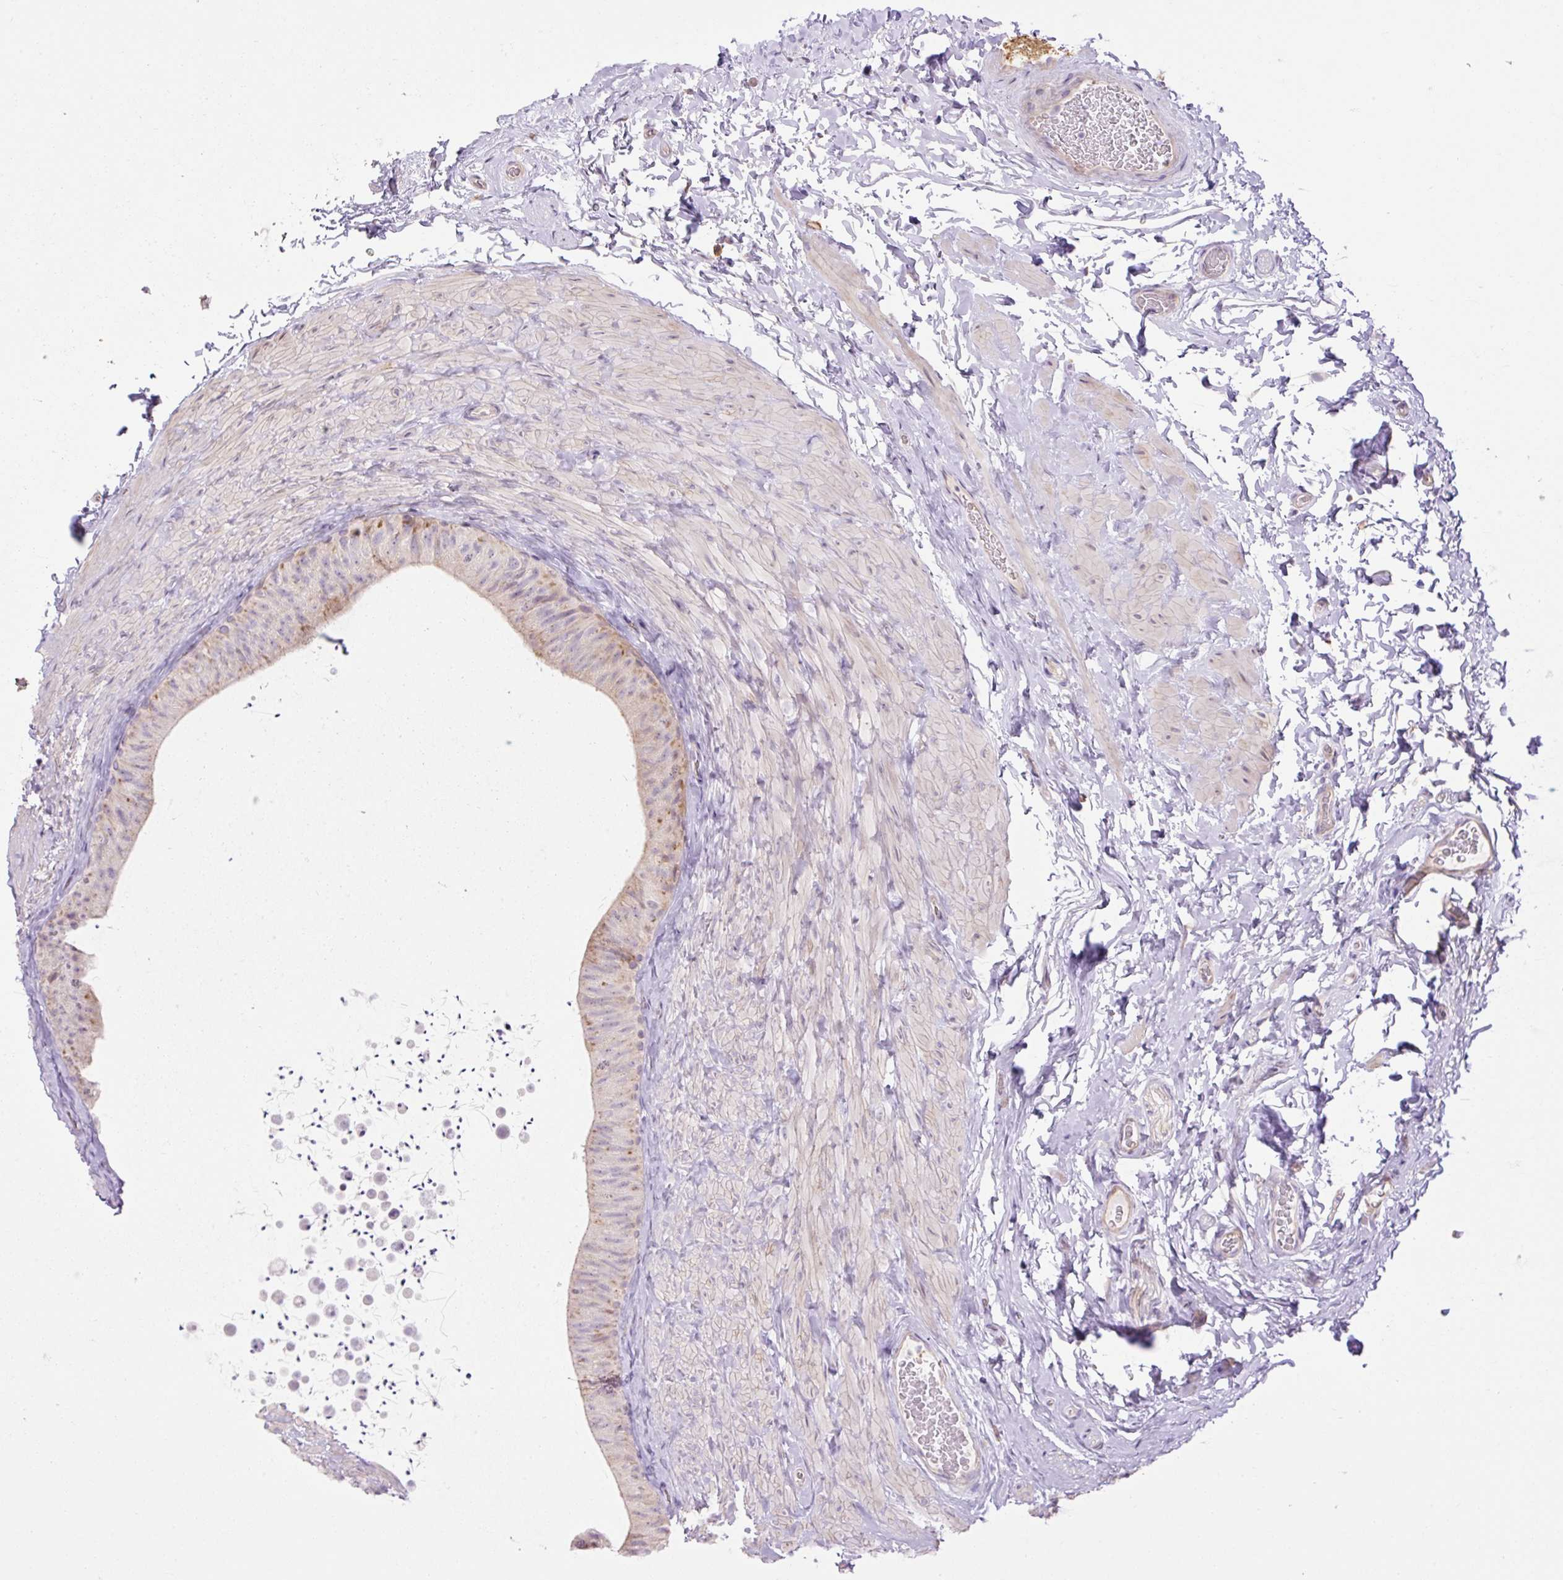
{"staining": {"intensity": "weak", "quantity": "<25%", "location": "cytoplasmic/membranous"}, "tissue": "epididymis", "cell_type": "Glandular cells", "image_type": "normal", "snomed": [{"axis": "morphology", "description": "Normal tissue, NOS"}, {"axis": "topography", "description": "Epididymis, spermatic cord, NOS"}, {"axis": "topography", "description": "Epididymis"}], "caption": "Immunohistochemistry (IHC) image of normal epididymis stained for a protein (brown), which shows no staining in glandular cells.", "gene": "GRID2", "patient": {"sex": "male", "age": 31}}